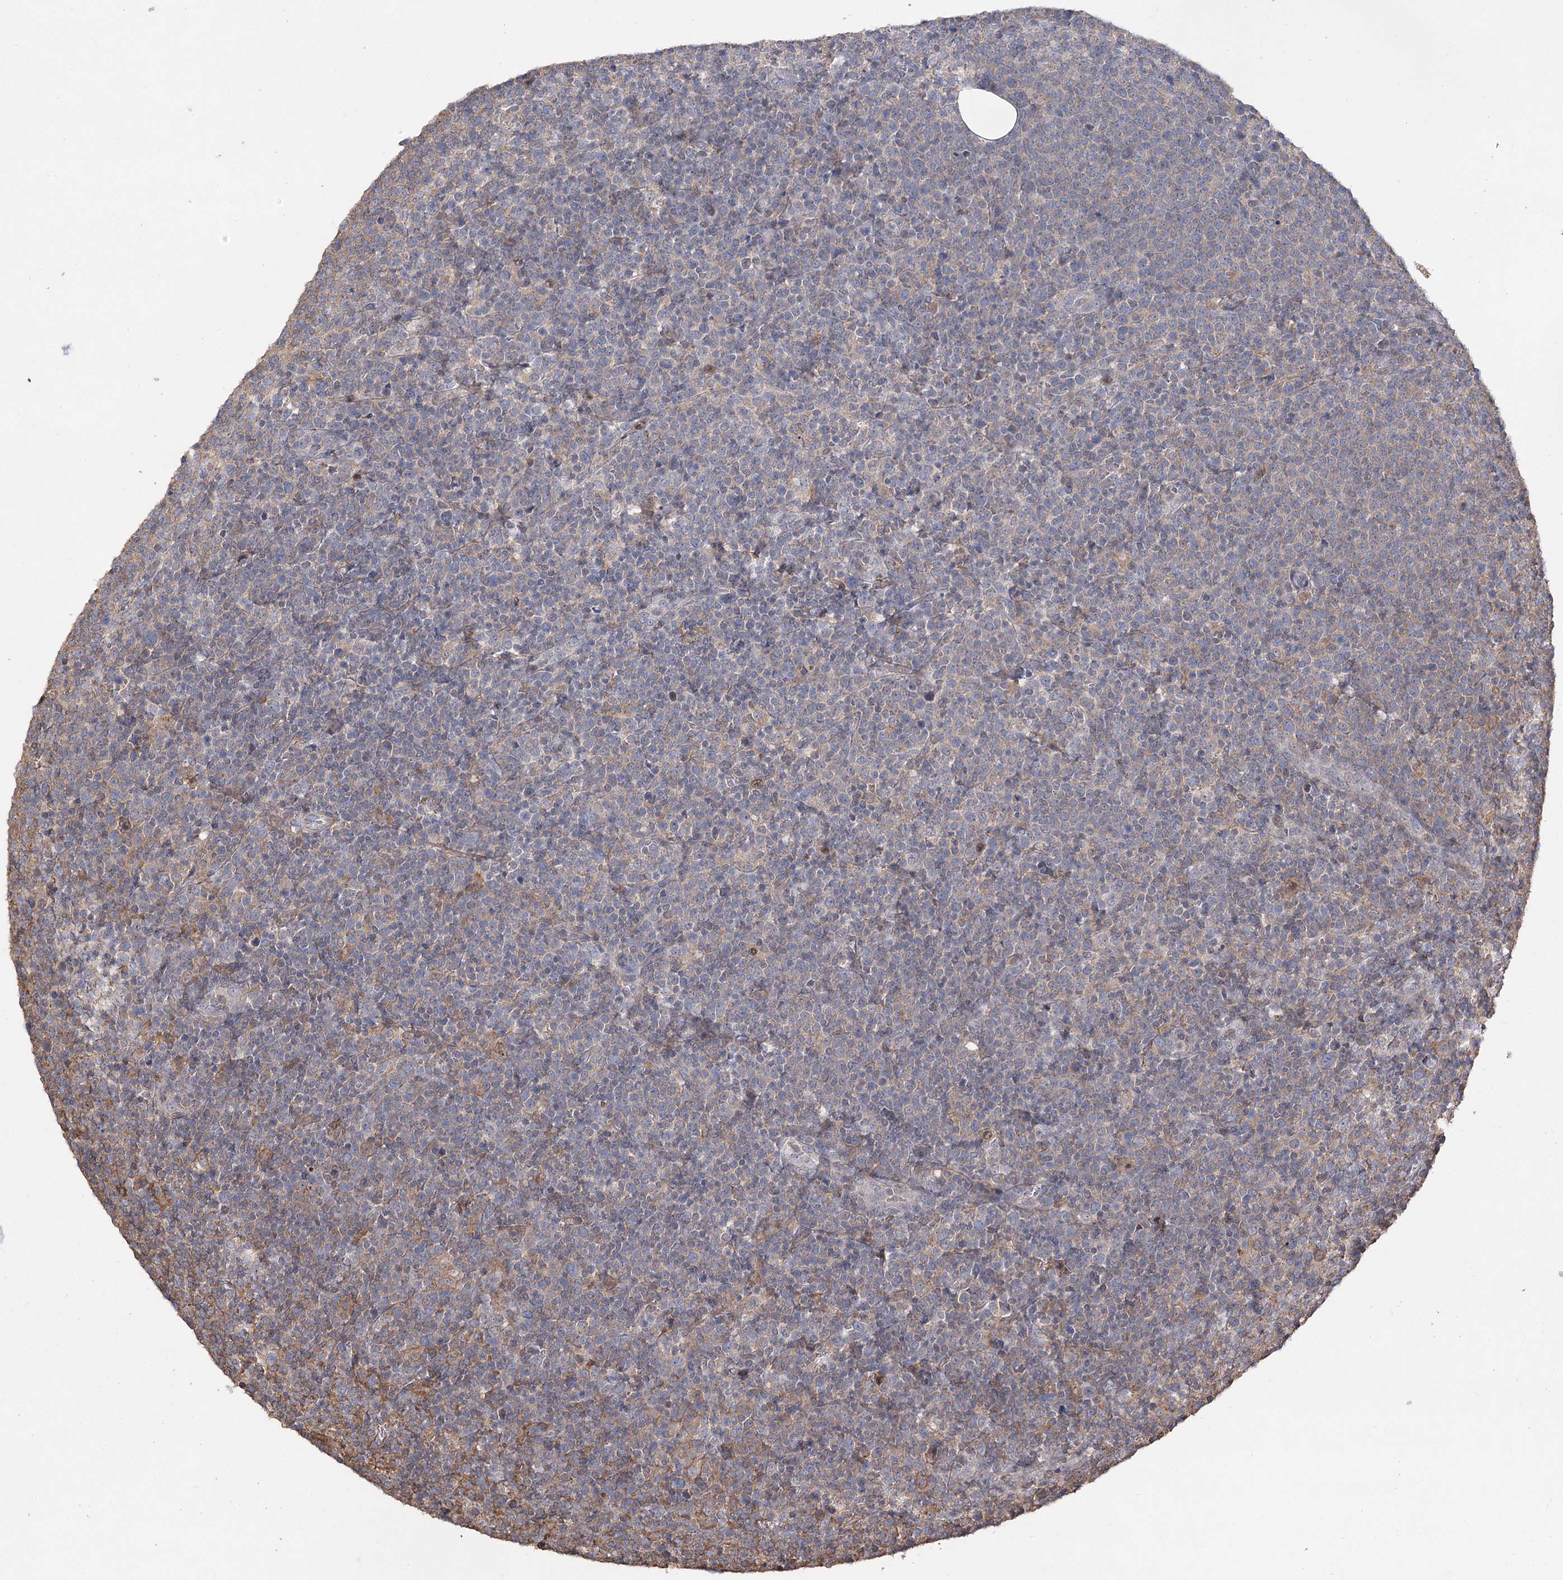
{"staining": {"intensity": "negative", "quantity": "none", "location": "none"}, "tissue": "lymphoma", "cell_type": "Tumor cells", "image_type": "cancer", "snomed": [{"axis": "morphology", "description": "Malignant lymphoma, non-Hodgkin's type, High grade"}, {"axis": "topography", "description": "Lymph node"}], "caption": "High magnification brightfield microscopy of lymphoma stained with DAB (brown) and counterstained with hematoxylin (blue): tumor cells show no significant expression.", "gene": "OBSL1", "patient": {"sex": "male", "age": 61}}